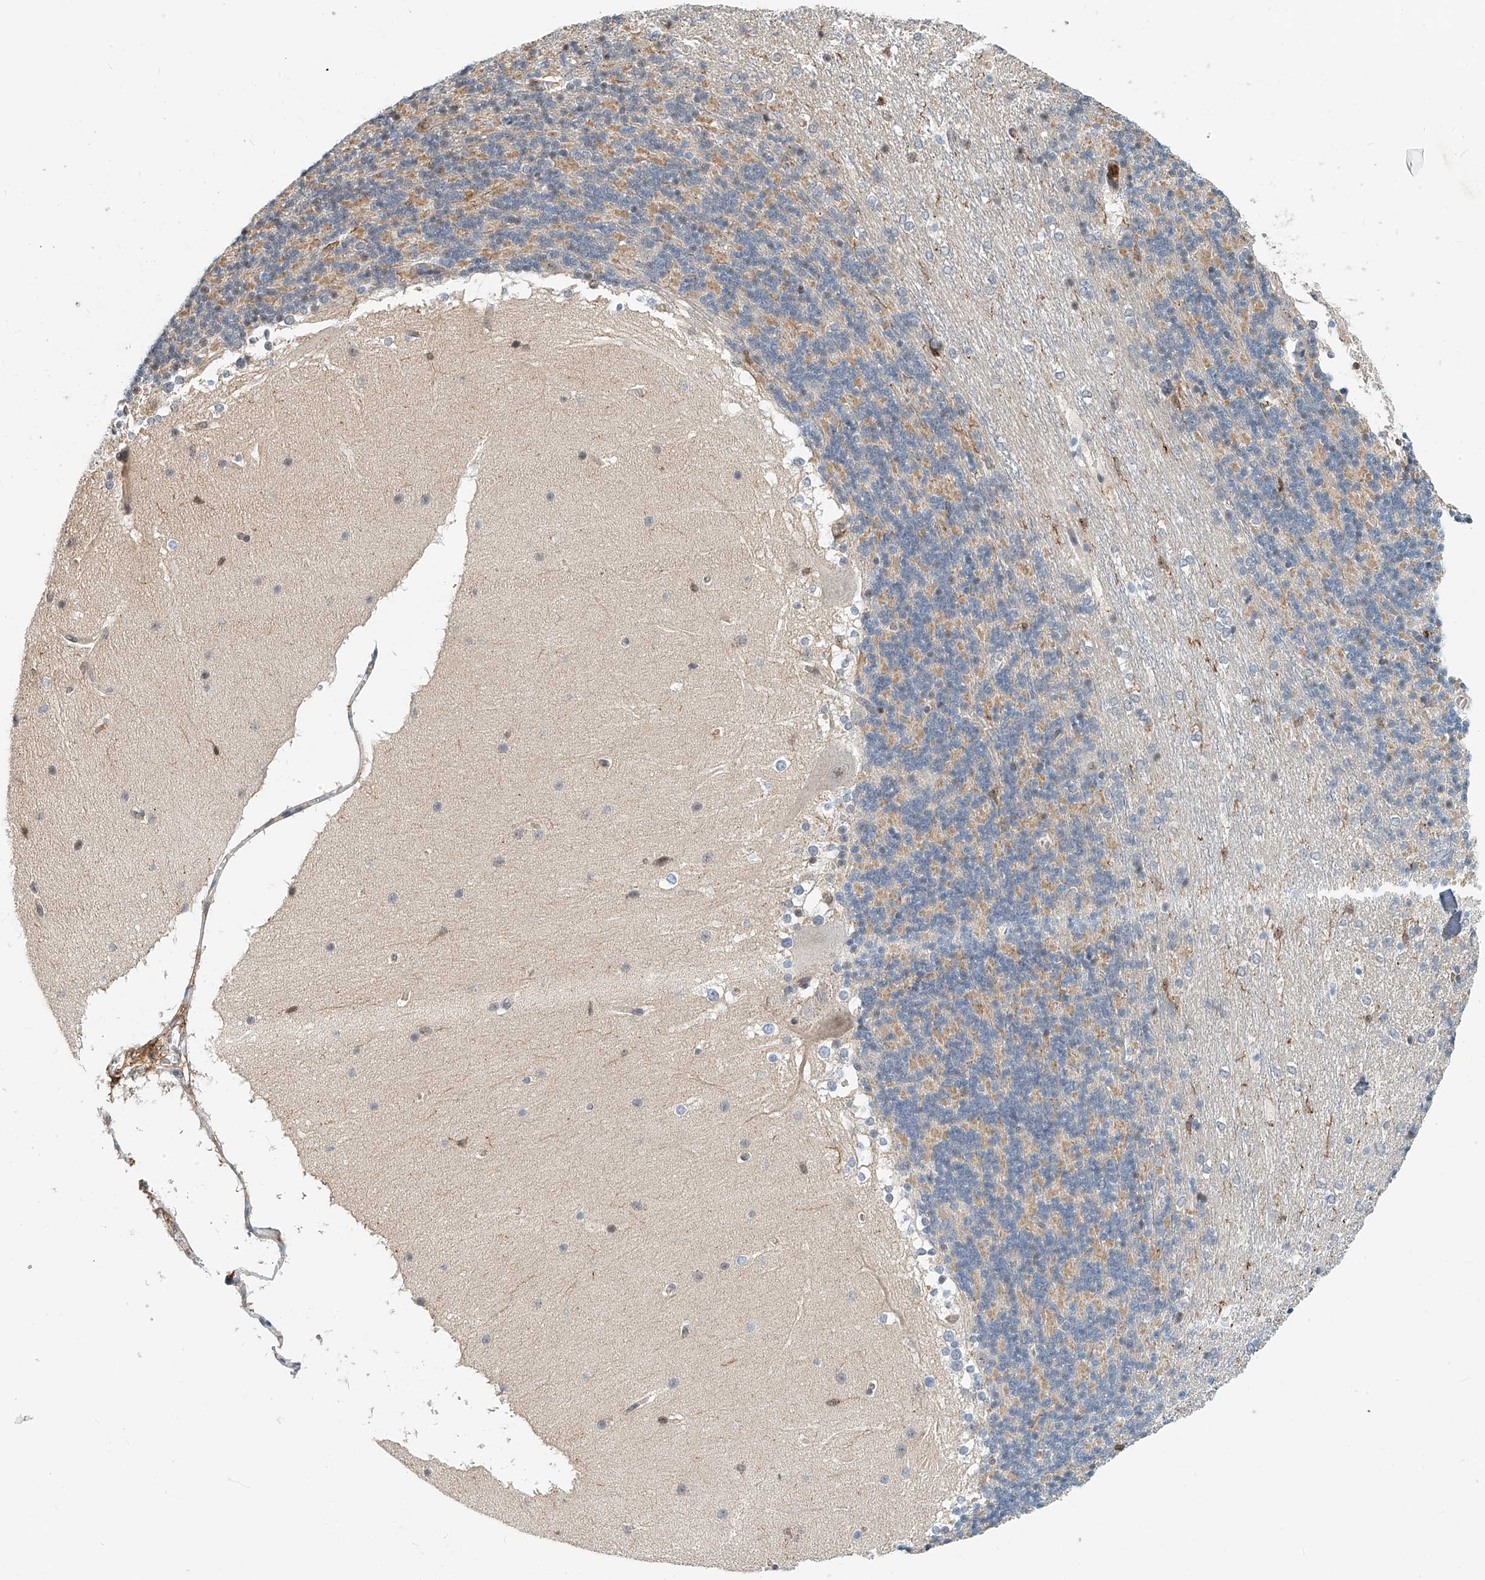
{"staining": {"intensity": "moderate", "quantity": "25%-75%", "location": "cytoplasmic/membranous"}, "tissue": "cerebellum", "cell_type": "Cells in granular layer", "image_type": "normal", "snomed": [{"axis": "morphology", "description": "Normal tissue, NOS"}, {"axis": "topography", "description": "Cerebellum"}], "caption": "The image shows immunohistochemical staining of normal cerebellum. There is moderate cytoplasmic/membranous expression is seen in about 25%-75% of cells in granular layer. The protein is stained brown, and the nuclei are stained in blue (DAB (3,3'-diaminobenzidine) IHC with brightfield microscopy, high magnification).", "gene": "MICAL1", "patient": {"sex": "female", "age": 19}}